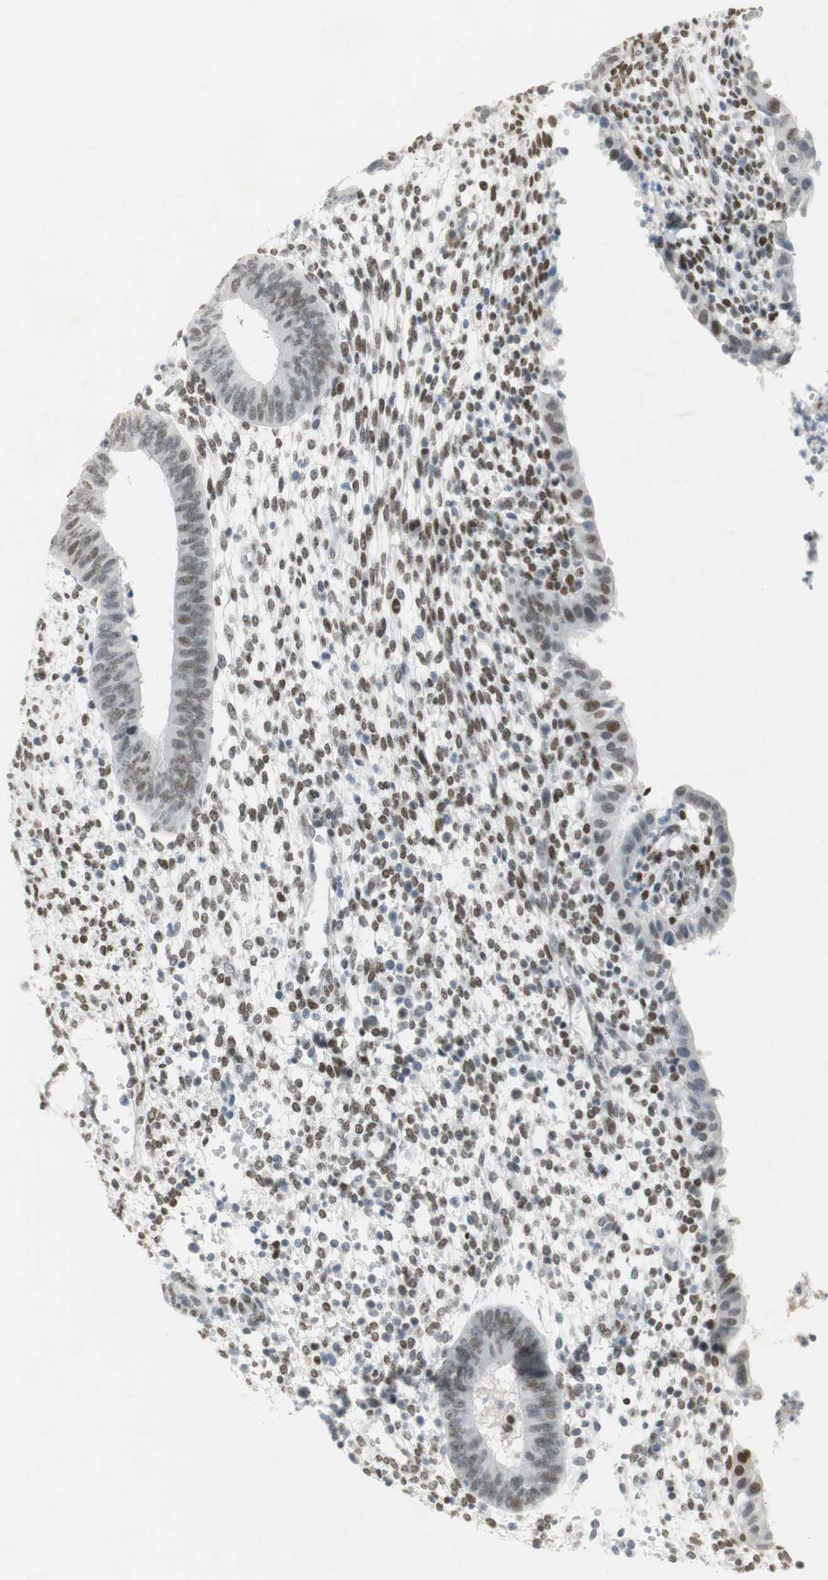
{"staining": {"intensity": "moderate", "quantity": "25%-75%", "location": "nuclear"}, "tissue": "endometrium", "cell_type": "Cells in endometrial stroma", "image_type": "normal", "snomed": [{"axis": "morphology", "description": "Normal tissue, NOS"}, {"axis": "topography", "description": "Endometrium"}], "caption": "IHC histopathology image of unremarkable endometrium: endometrium stained using IHC exhibits medium levels of moderate protein expression localized specifically in the nuclear of cells in endometrial stroma, appearing as a nuclear brown color.", "gene": "BMI1", "patient": {"sex": "female", "age": 35}}